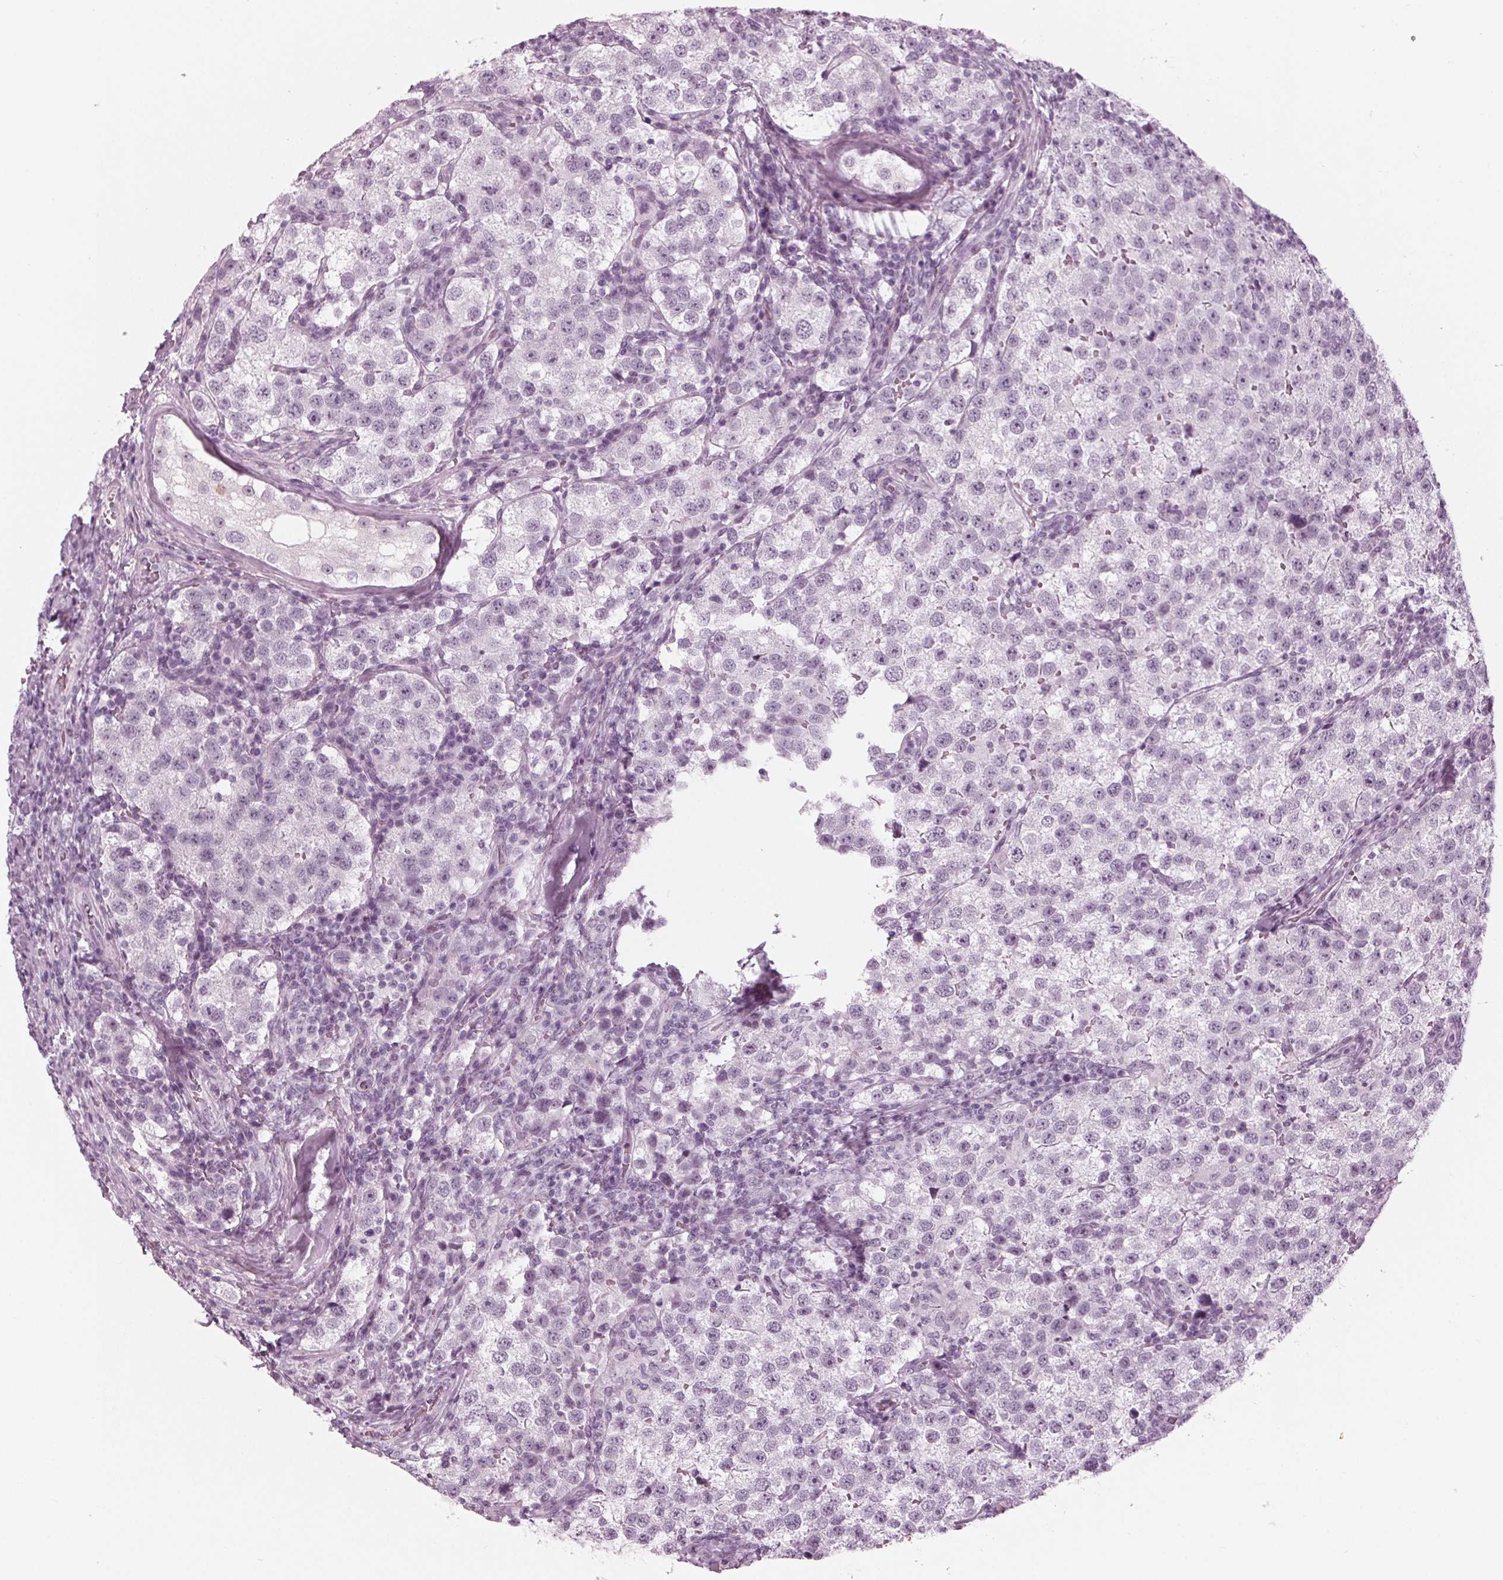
{"staining": {"intensity": "negative", "quantity": "none", "location": "none"}, "tissue": "testis cancer", "cell_type": "Tumor cells", "image_type": "cancer", "snomed": [{"axis": "morphology", "description": "Seminoma, NOS"}, {"axis": "topography", "description": "Testis"}], "caption": "This image is of testis cancer (seminoma) stained with IHC to label a protein in brown with the nuclei are counter-stained blue. There is no positivity in tumor cells.", "gene": "KRT28", "patient": {"sex": "male", "age": 37}}